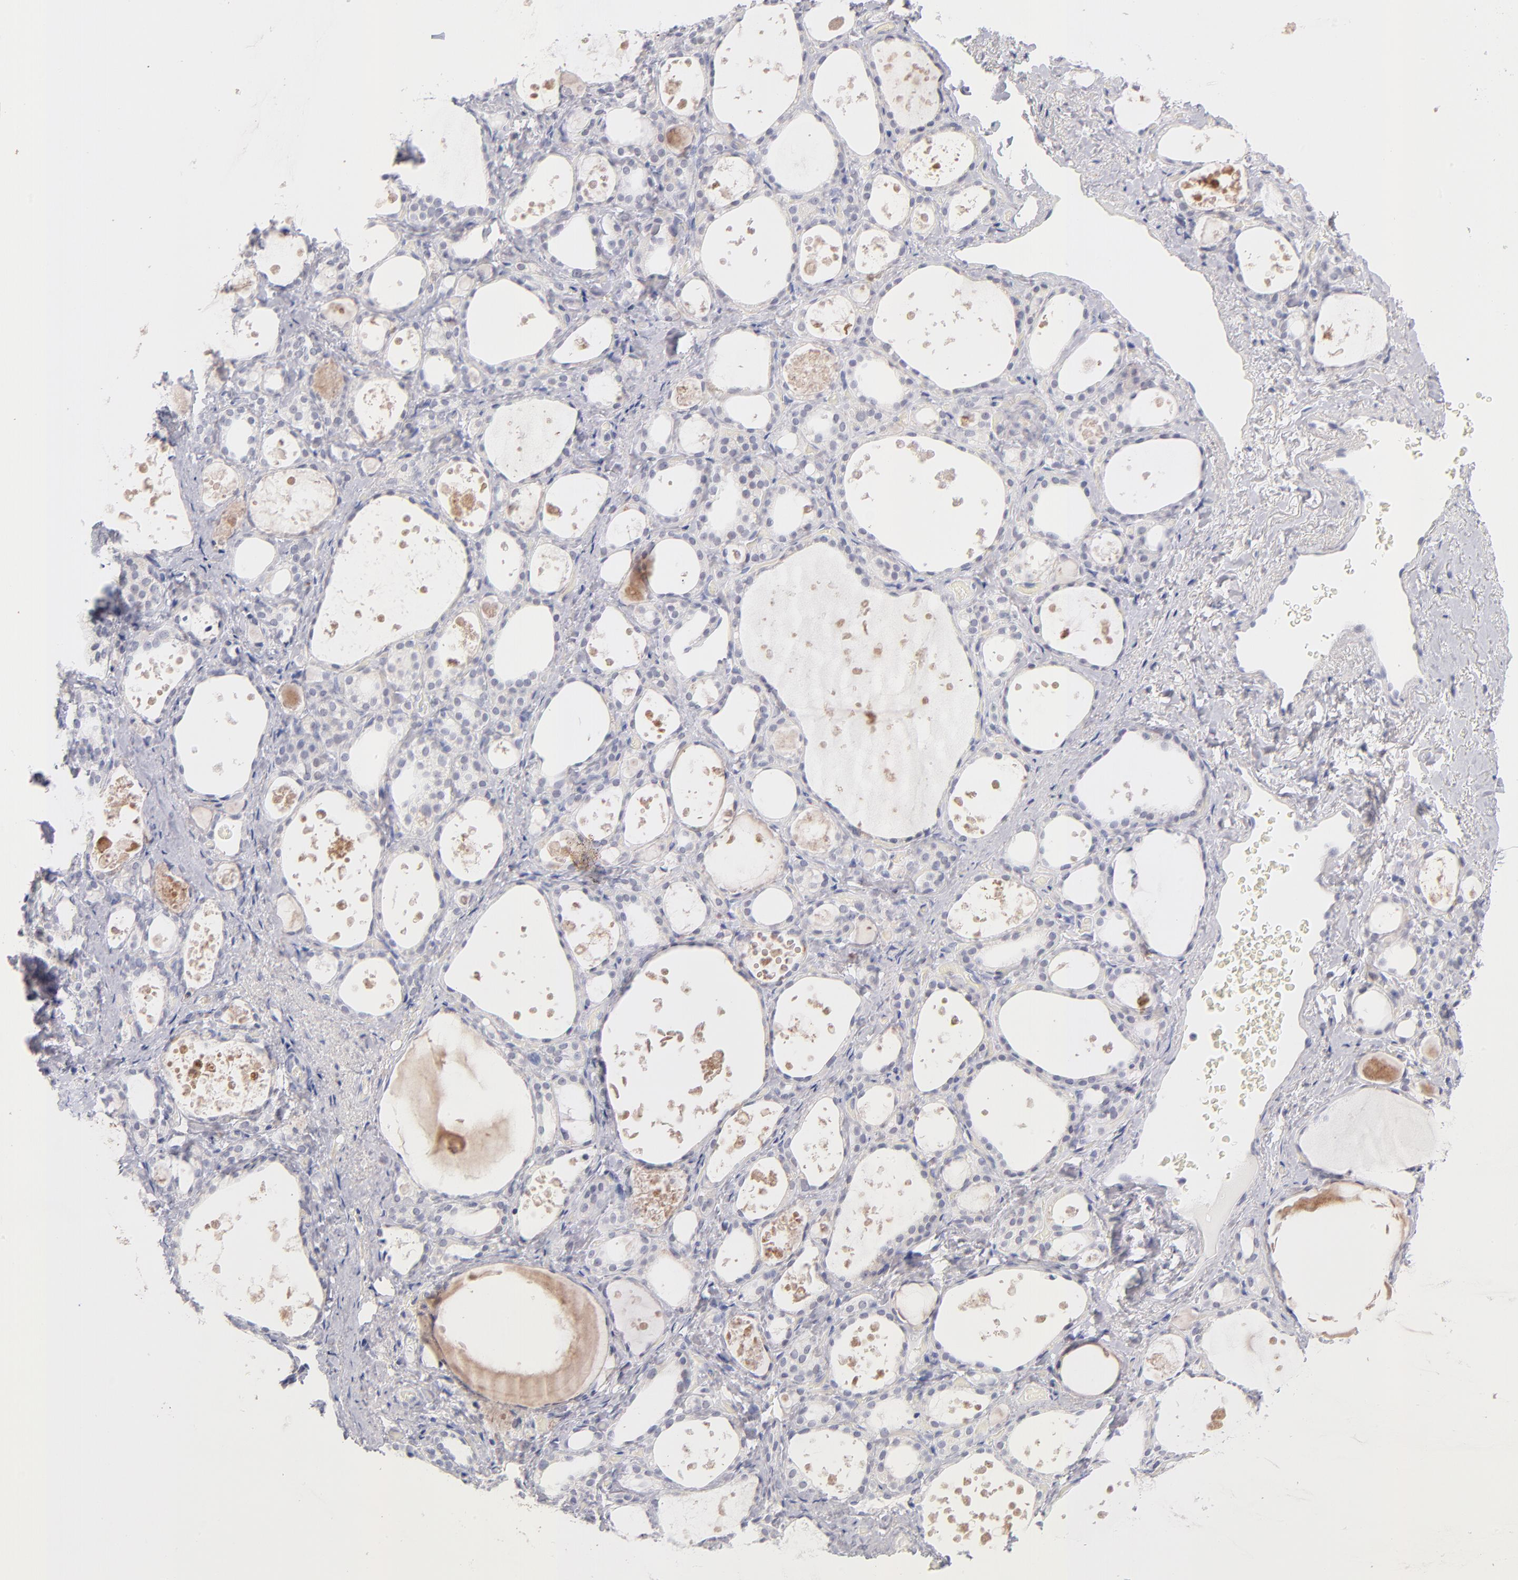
{"staining": {"intensity": "negative", "quantity": "none", "location": "none"}, "tissue": "thyroid gland", "cell_type": "Glandular cells", "image_type": "normal", "snomed": [{"axis": "morphology", "description": "Normal tissue, NOS"}, {"axis": "topography", "description": "Thyroid gland"}], "caption": "A photomicrograph of thyroid gland stained for a protein displays no brown staining in glandular cells. Brightfield microscopy of immunohistochemistry stained with DAB (brown) and hematoxylin (blue), captured at high magnification.", "gene": "PARP1", "patient": {"sex": "female", "age": 75}}